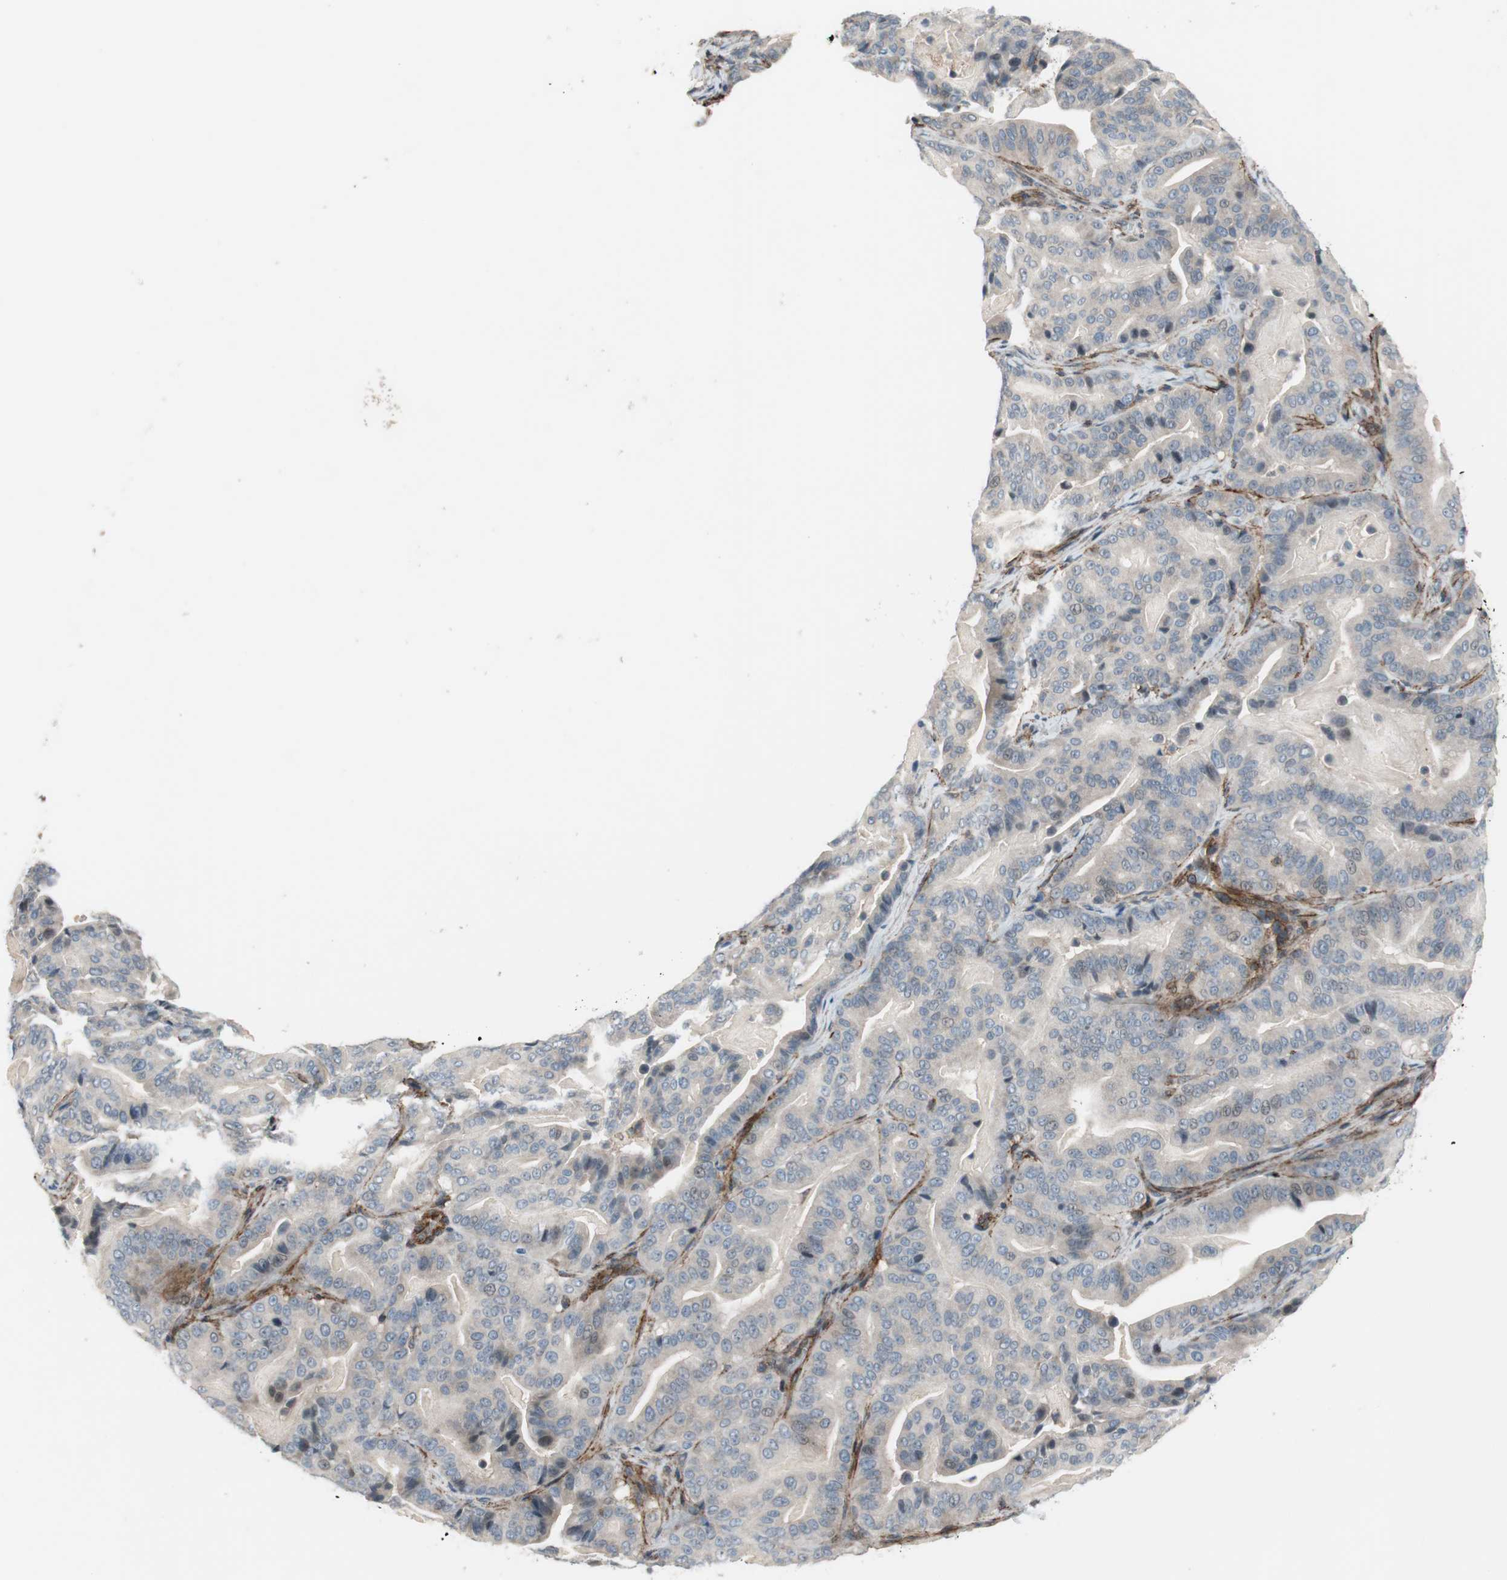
{"staining": {"intensity": "weak", "quantity": "<25%", "location": "cytoplasmic/membranous,nuclear"}, "tissue": "pancreatic cancer", "cell_type": "Tumor cells", "image_type": "cancer", "snomed": [{"axis": "morphology", "description": "Adenocarcinoma, NOS"}, {"axis": "topography", "description": "Pancreas"}], "caption": "Image shows no significant protein positivity in tumor cells of pancreatic adenocarcinoma.", "gene": "GRHL1", "patient": {"sex": "male", "age": 63}}